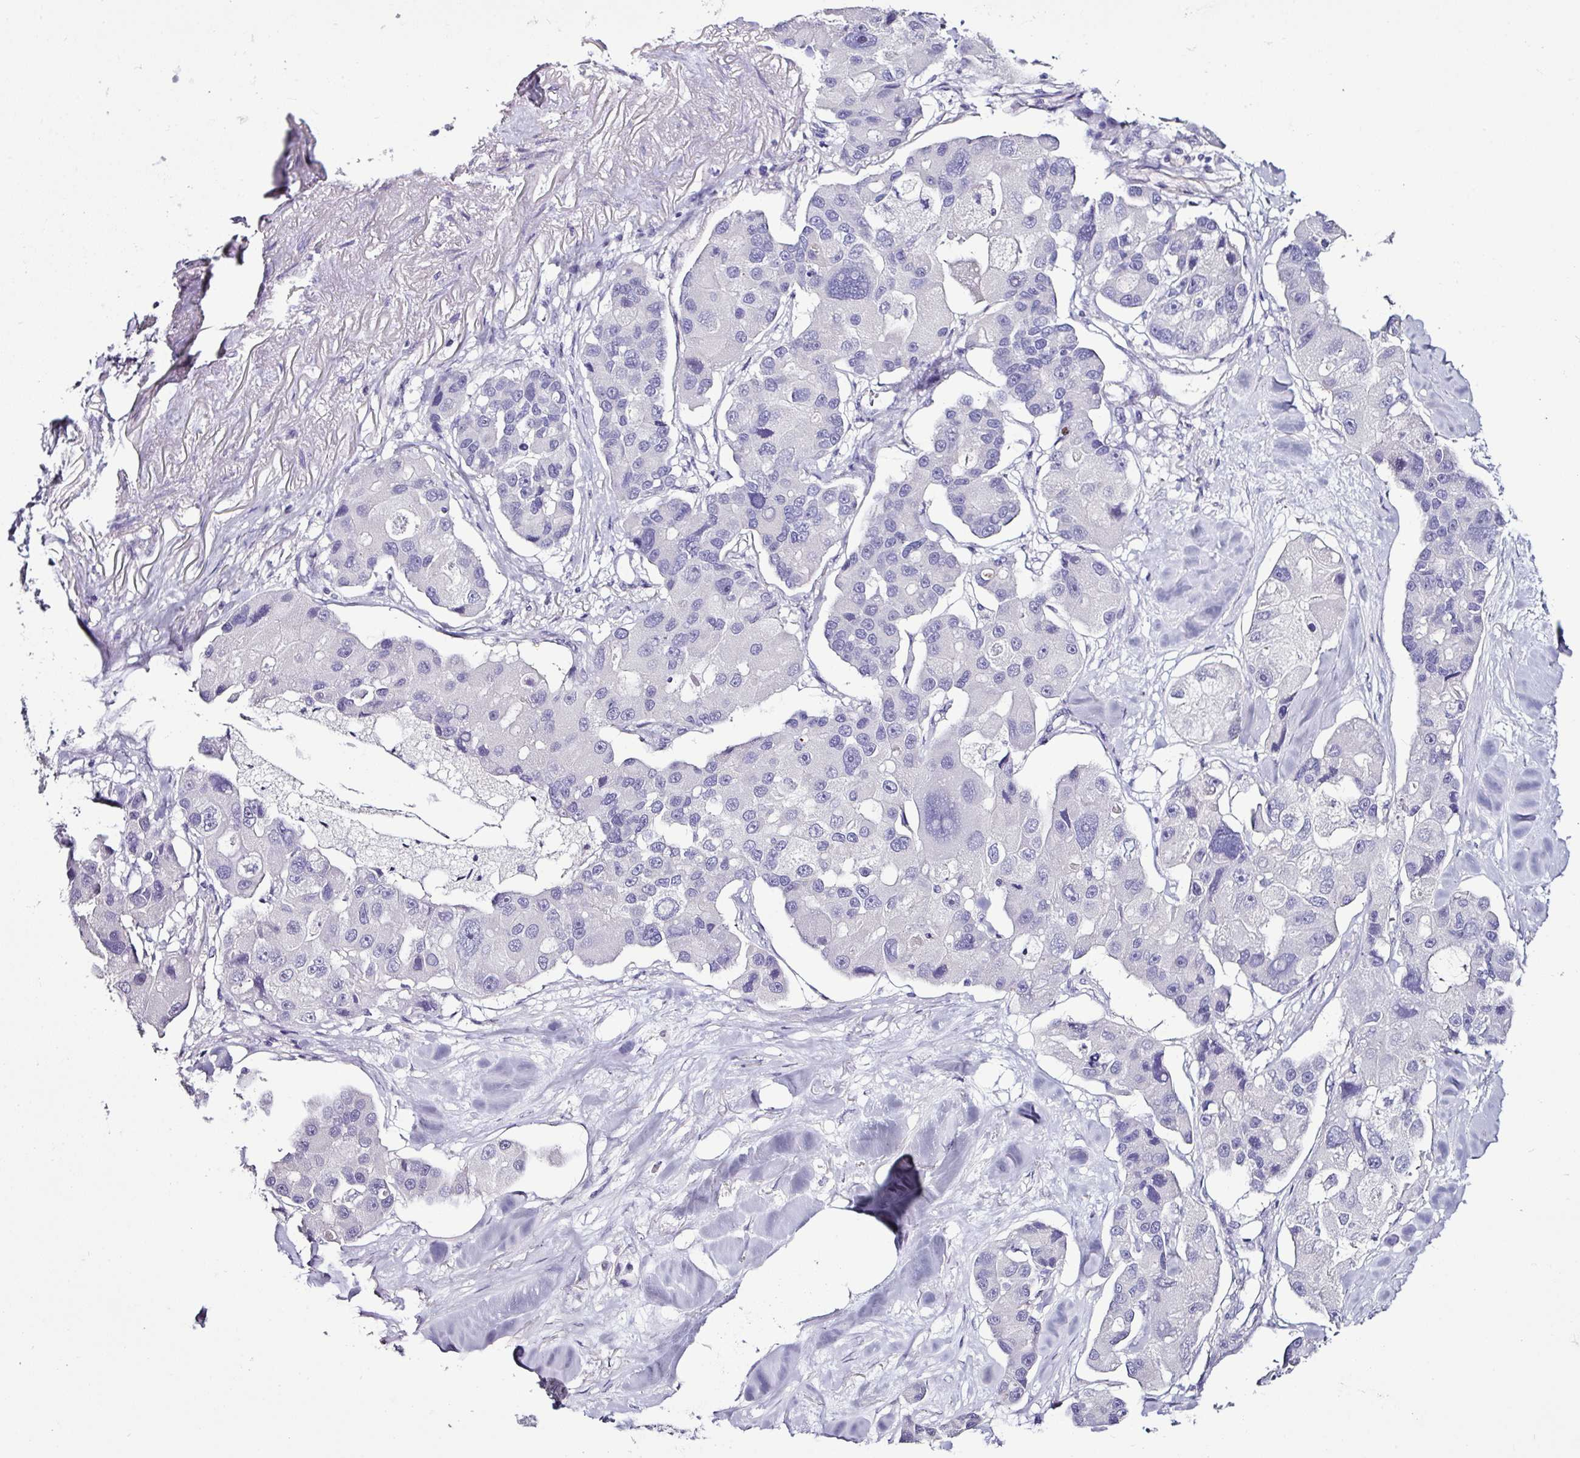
{"staining": {"intensity": "negative", "quantity": "none", "location": "none"}, "tissue": "lung cancer", "cell_type": "Tumor cells", "image_type": "cancer", "snomed": [{"axis": "morphology", "description": "Adenocarcinoma, NOS"}, {"axis": "topography", "description": "Lung"}], "caption": "A photomicrograph of lung adenocarcinoma stained for a protein exhibits no brown staining in tumor cells.", "gene": "GLP2R", "patient": {"sex": "female", "age": 54}}